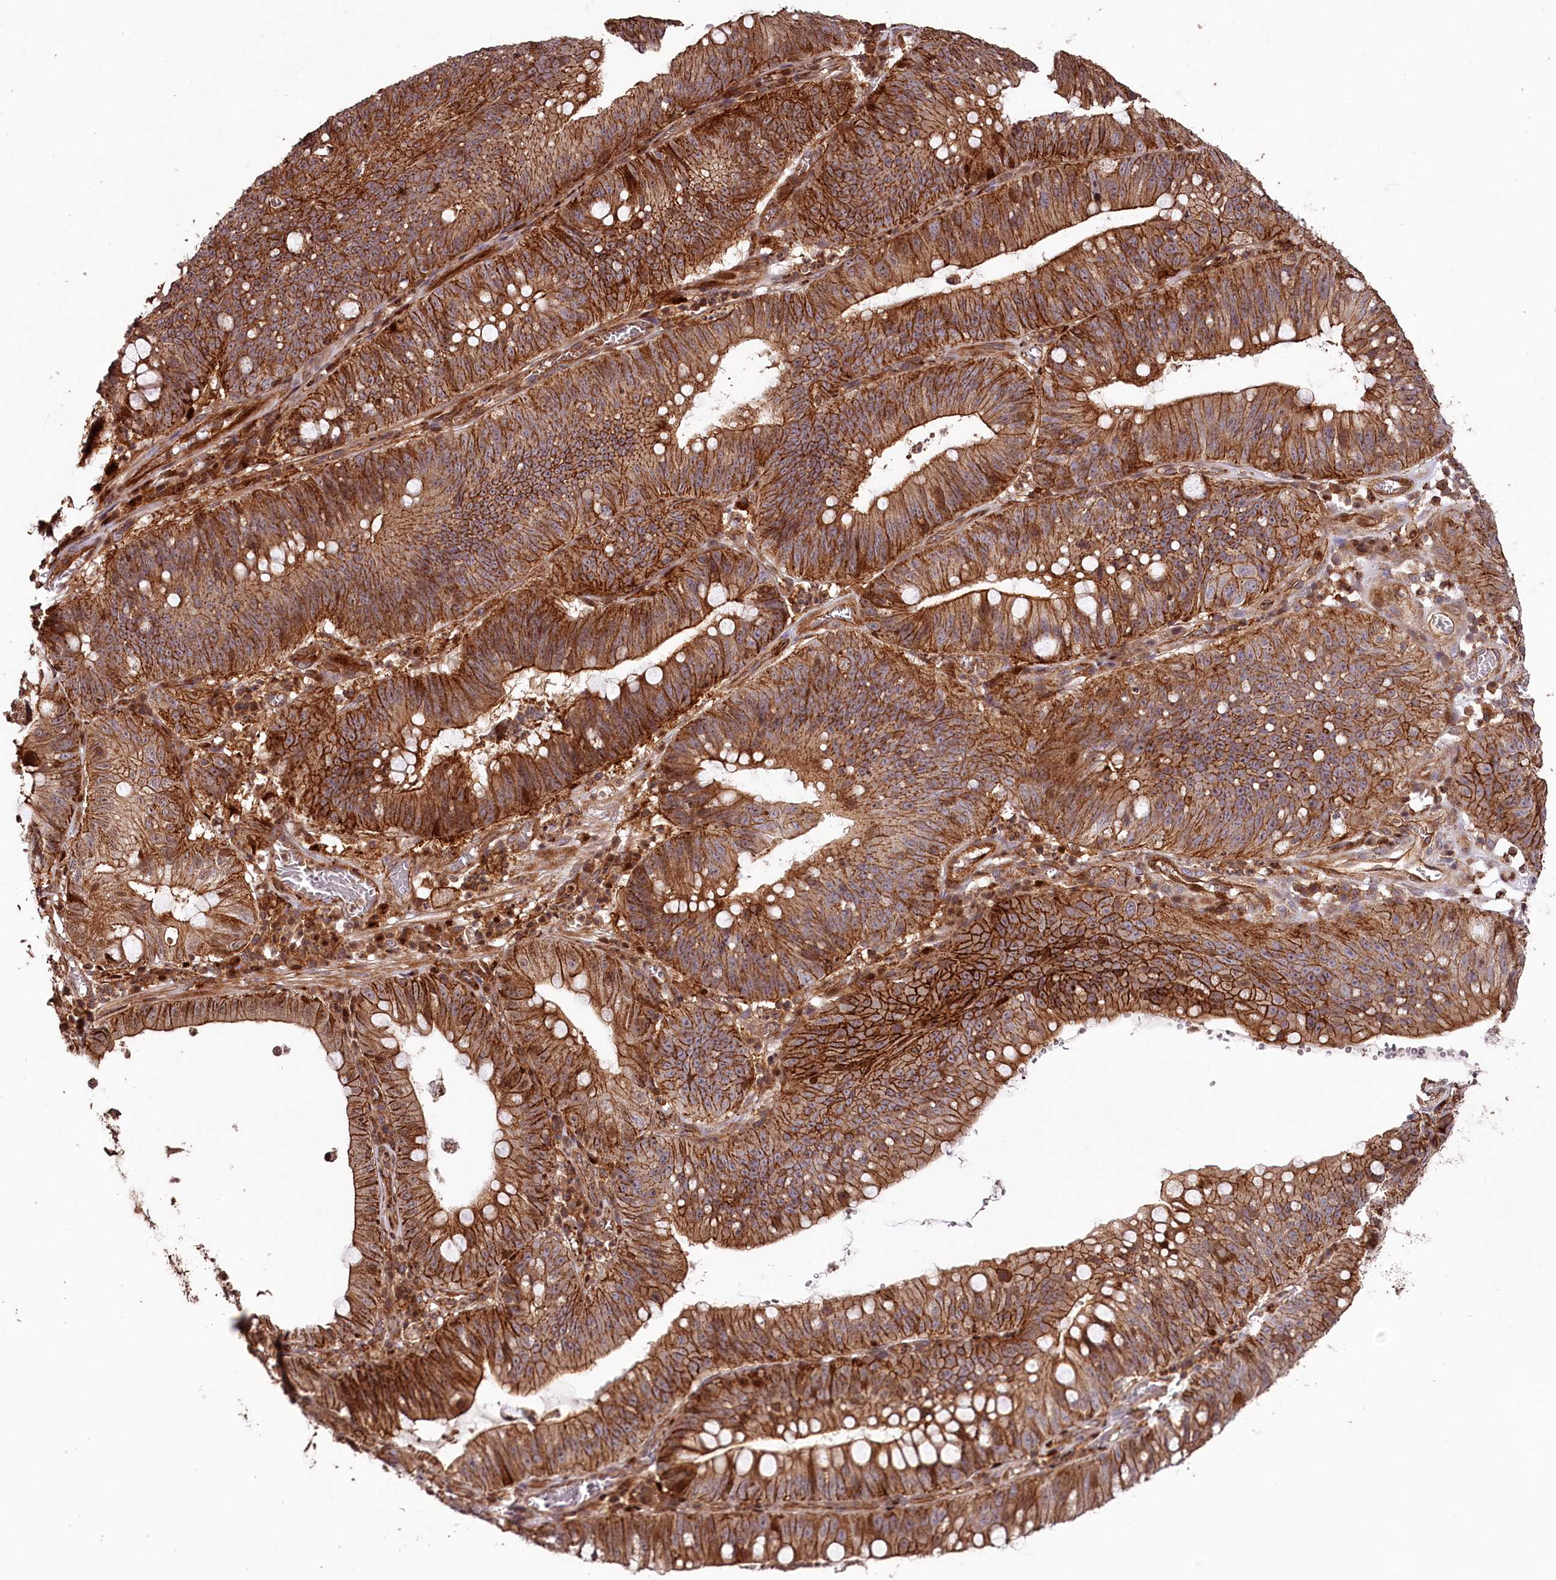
{"staining": {"intensity": "strong", "quantity": ">75%", "location": "cytoplasmic/membranous"}, "tissue": "stomach cancer", "cell_type": "Tumor cells", "image_type": "cancer", "snomed": [{"axis": "morphology", "description": "Adenocarcinoma, NOS"}, {"axis": "topography", "description": "Stomach"}], "caption": "Immunohistochemical staining of adenocarcinoma (stomach) exhibits high levels of strong cytoplasmic/membranous expression in approximately >75% of tumor cells. The staining was performed using DAB (3,3'-diaminobenzidine), with brown indicating positive protein expression. Nuclei are stained blue with hematoxylin.", "gene": "KIF14", "patient": {"sex": "male", "age": 59}}